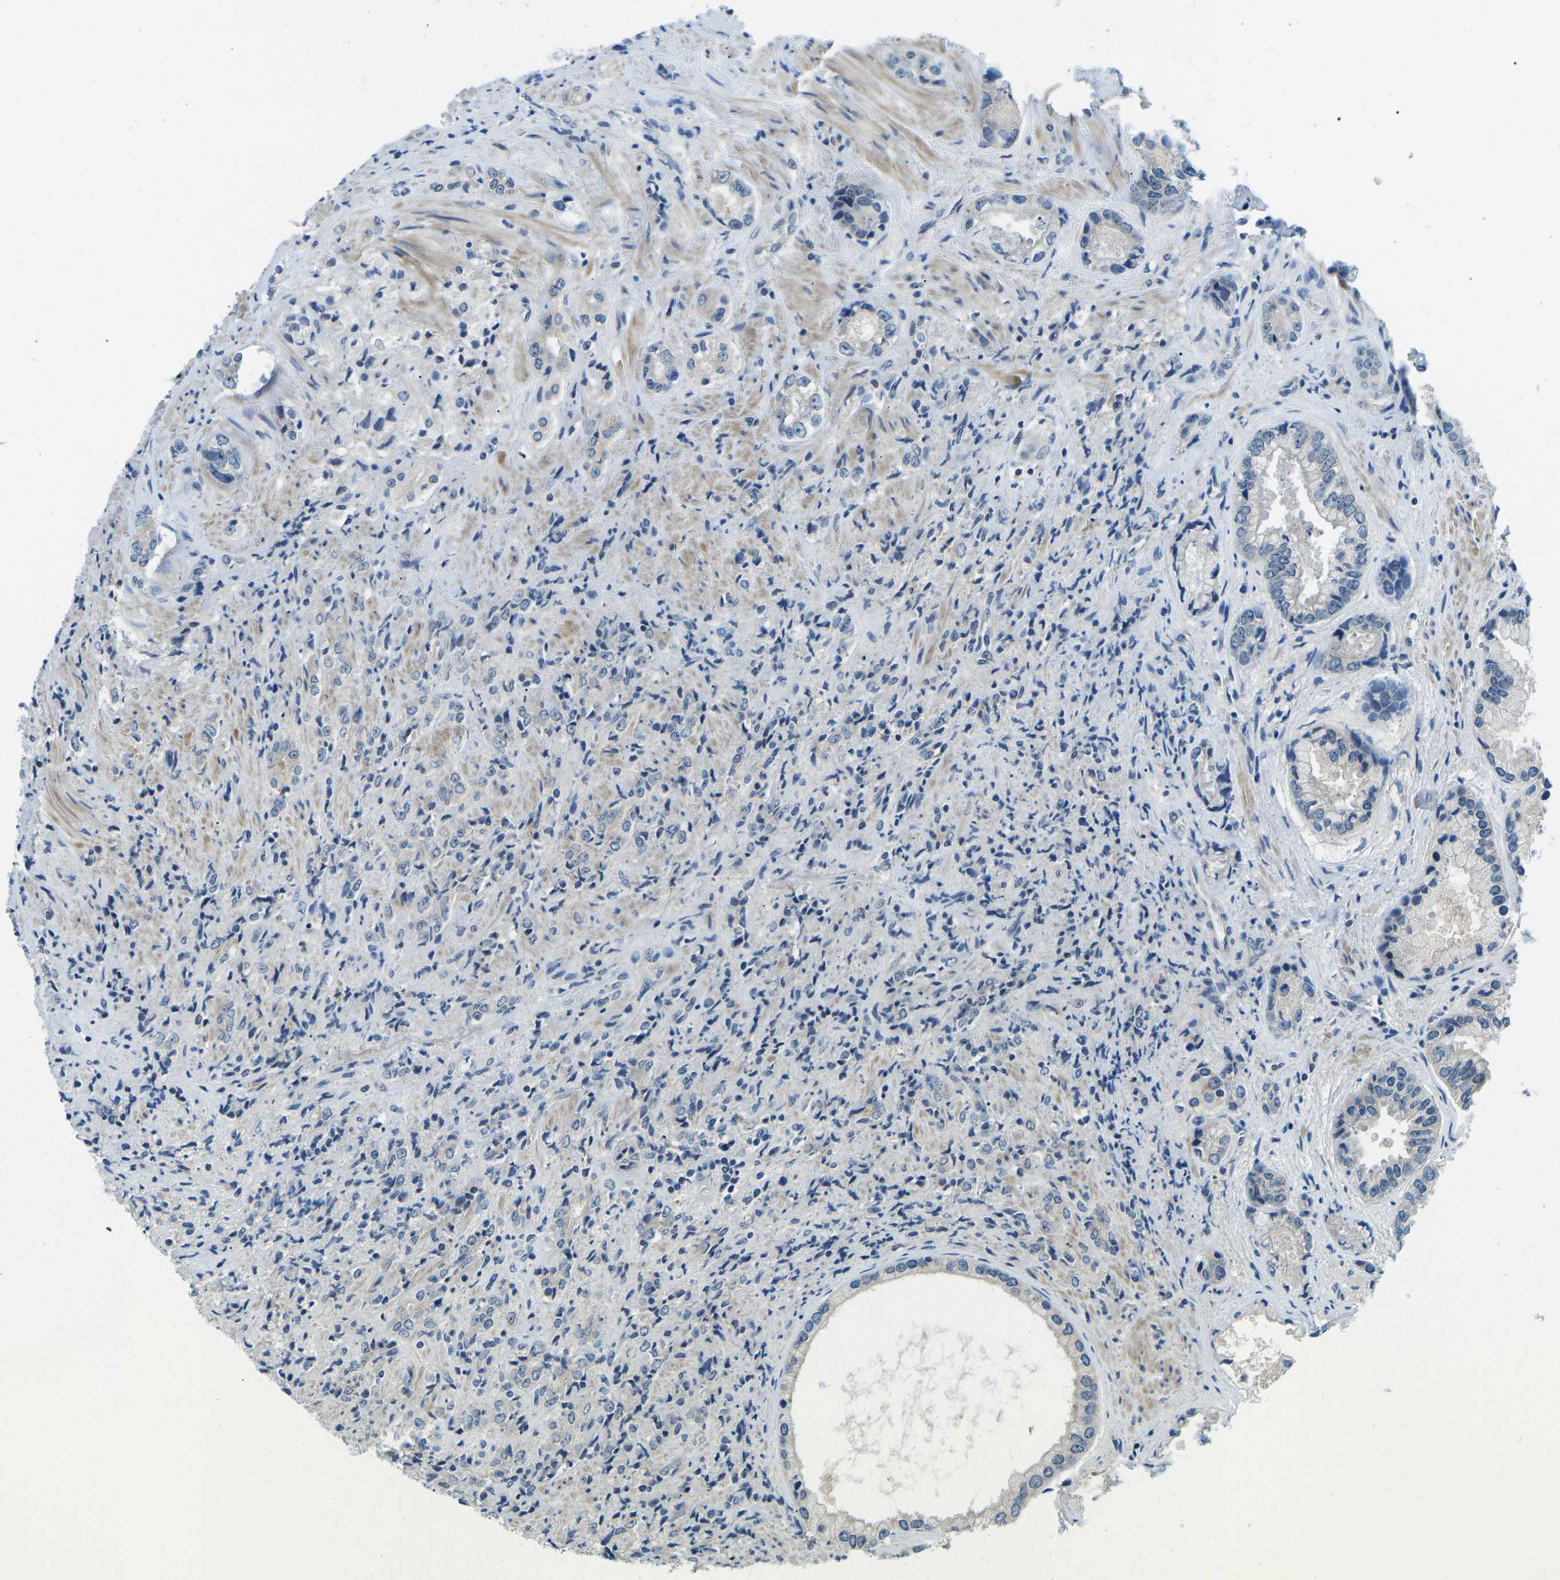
{"staining": {"intensity": "negative", "quantity": "none", "location": "none"}, "tissue": "prostate cancer", "cell_type": "Tumor cells", "image_type": "cancer", "snomed": [{"axis": "morphology", "description": "Adenocarcinoma, High grade"}, {"axis": "topography", "description": "Prostate"}], "caption": "DAB immunohistochemical staining of prostate high-grade adenocarcinoma exhibits no significant expression in tumor cells. (Stains: DAB (3,3'-diaminobenzidine) immunohistochemistry (IHC) with hematoxylin counter stain, Microscopy: brightfield microscopy at high magnification).", "gene": "CTNND1", "patient": {"sex": "male", "age": 61}}